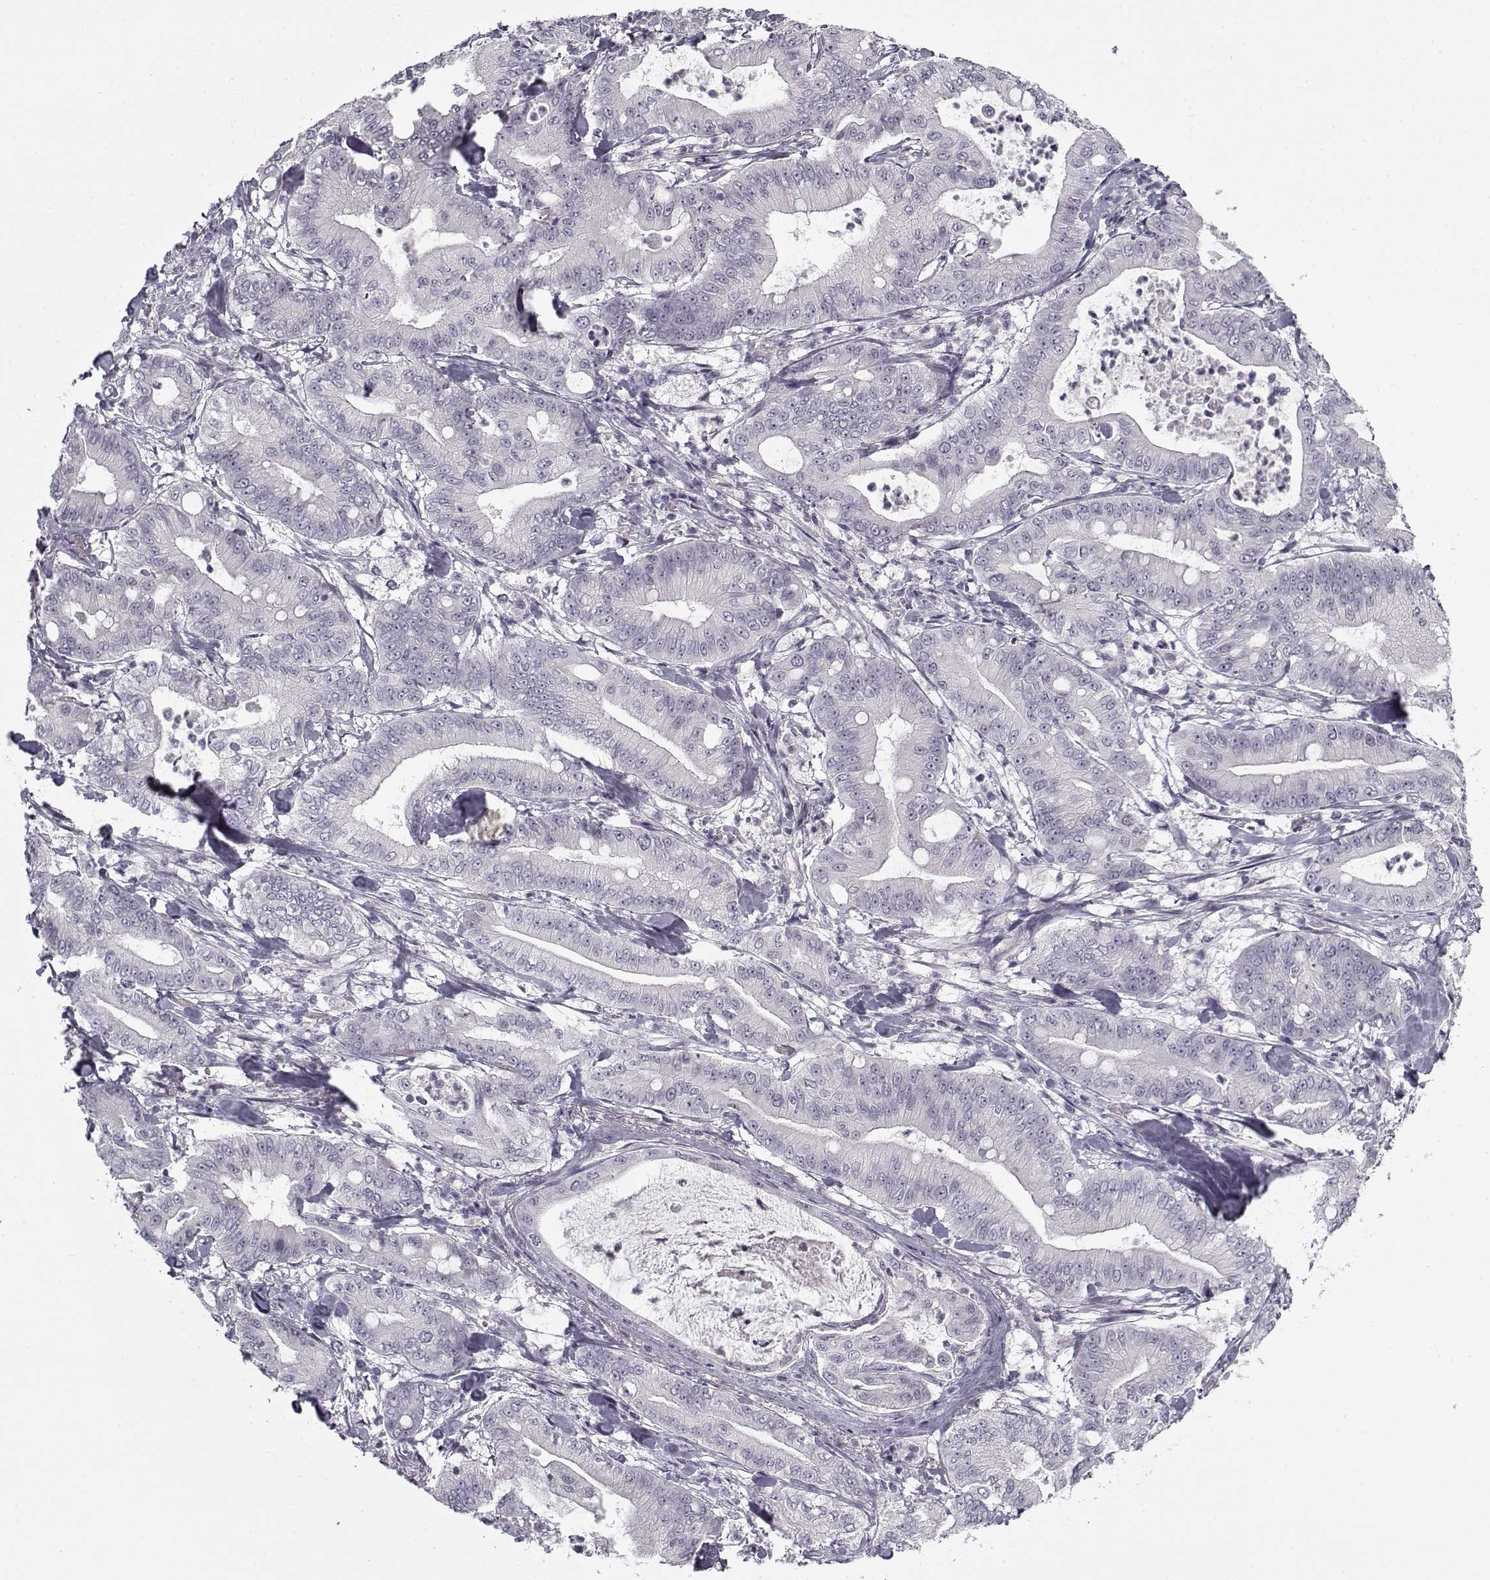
{"staining": {"intensity": "negative", "quantity": "none", "location": "none"}, "tissue": "pancreatic cancer", "cell_type": "Tumor cells", "image_type": "cancer", "snomed": [{"axis": "morphology", "description": "Adenocarcinoma, NOS"}, {"axis": "topography", "description": "Pancreas"}], "caption": "IHC of adenocarcinoma (pancreatic) displays no positivity in tumor cells. (DAB immunohistochemistry with hematoxylin counter stain).", "gene": "SNCA", "patient": {"sex": "male", "age": 71}}